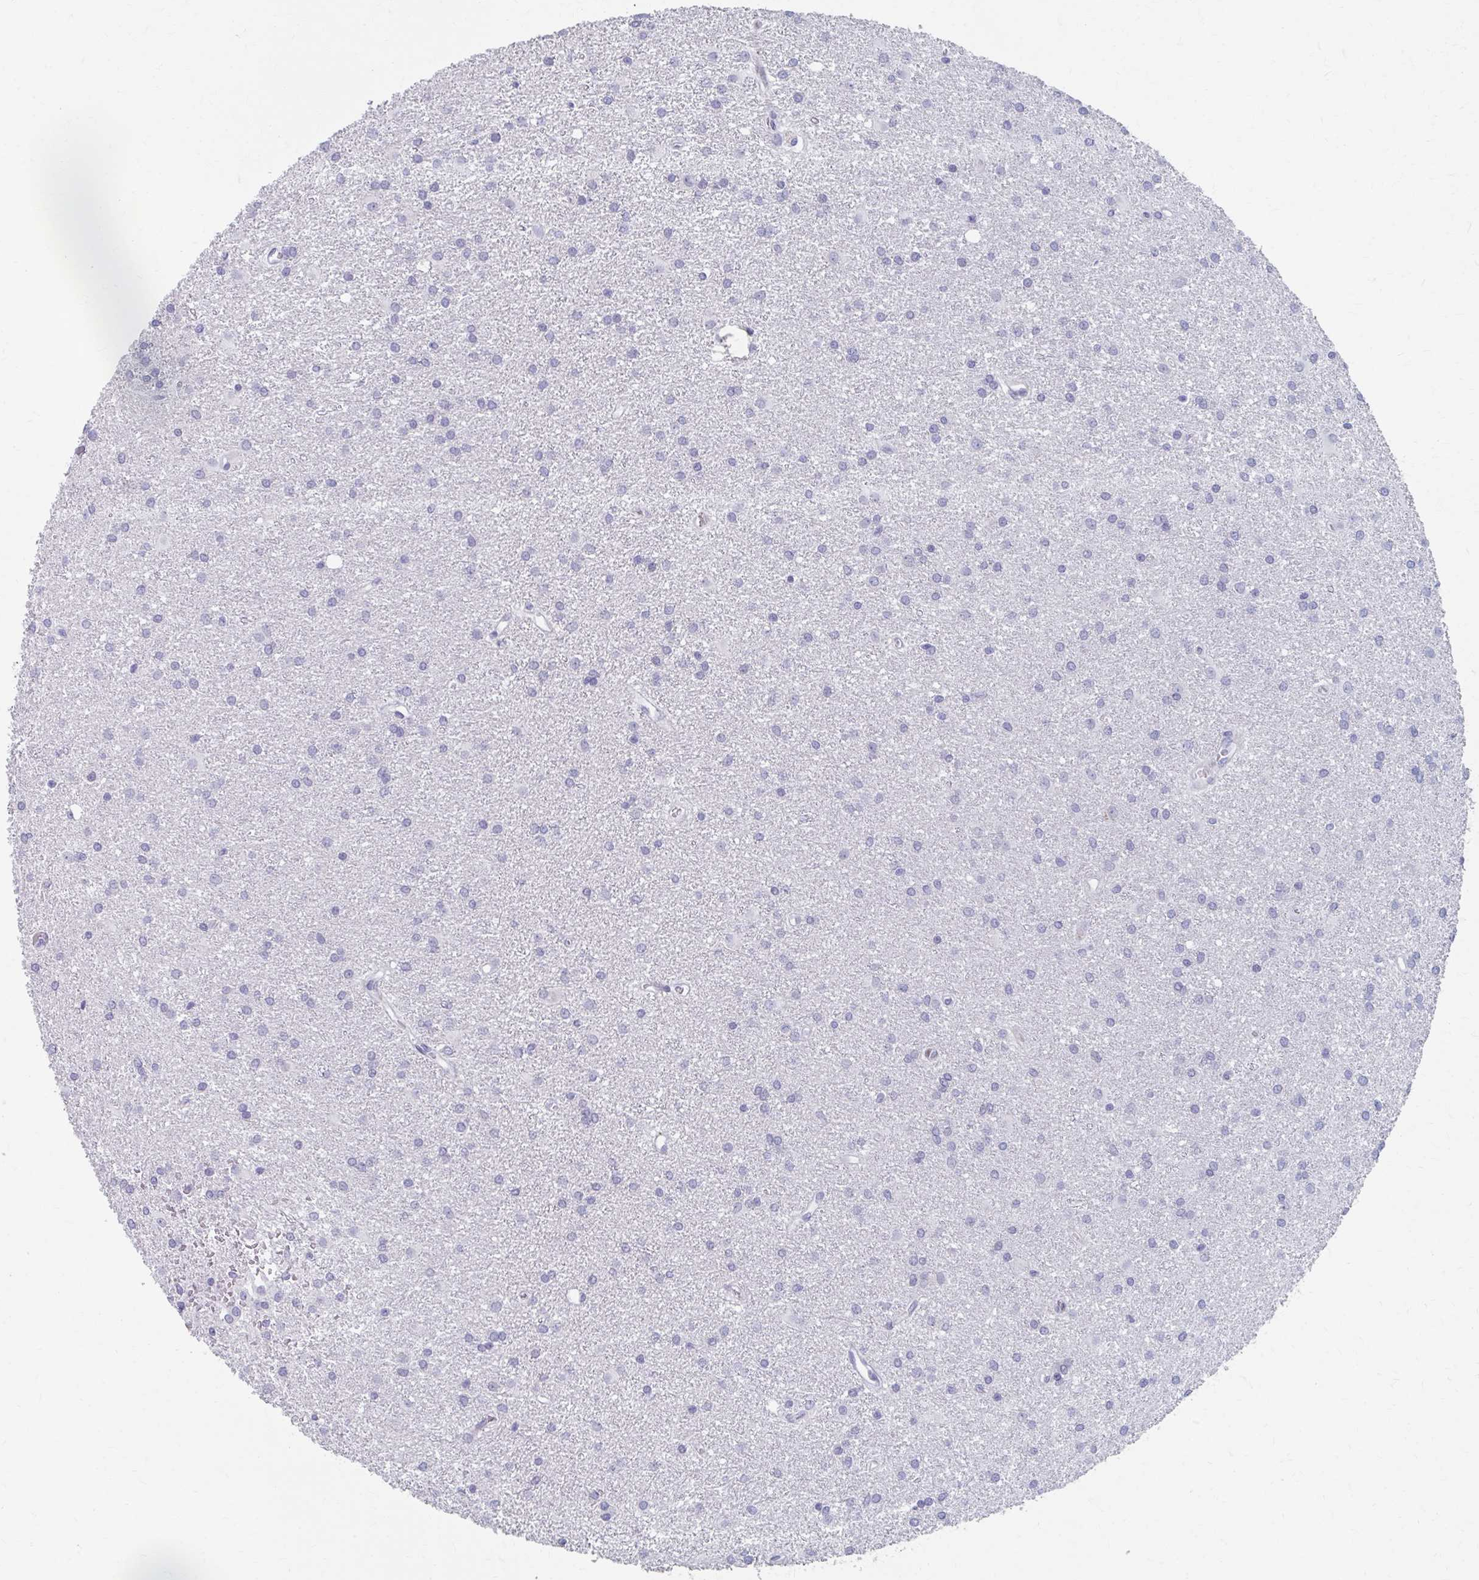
{"staining": {"intensity": "negative", "quantity": "none", "location": "none"}, "tissue": "glioma", "cell_type": "Tumor cells", "image_type": "cancer", "snomed": [{"axis": "morphology", "description": "Glioma, malignant, High grade"}, {"axis": "topography", "description": "Brain"}], "caption": "Immunohistochemistry (IHC) micrograph of neoplastic tissue: human malignant high-grade glioma stained with DAB displays no significant protein positivity in tumor cells.", "gene": "OLFM2", "patient": {"sex": "female", "age": 50}}